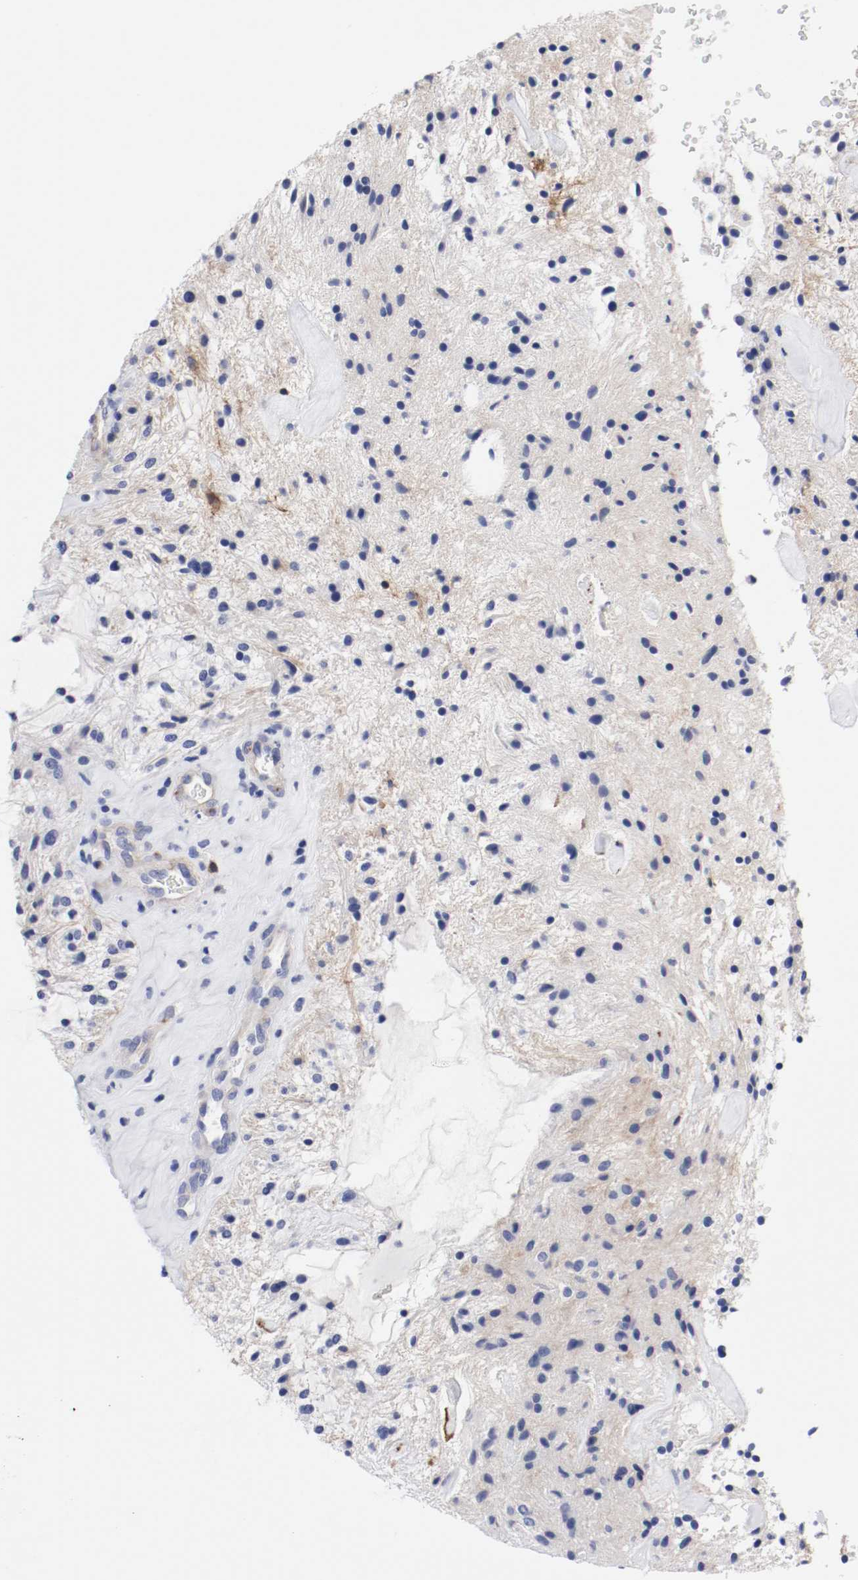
{"staining": {"intensity": "moderate", "quantity": "<25%", "location": "cytoplasmic/membranous"}, "tissue": "glioma", "cell_type": "Tumor cells", "image_type": "cancer", "snomed": [{"axis": "morphology", "description": "Glioma, malignant, NOS"}, {"axis": "topography", "description": "Cerebellum"}], "caption": "High-magnification brightfield microscopy of glioma stained with DAB (3,3'-diaminobenzidine) (brown) and counterstained with hematoxylin (blue). tumor cells exhibit moderate cytoplasmic/membranous expression is seen in approximately<25% of cells.", "gene": "IFITM1", "patient": {"sex": "female", "age": 10}}